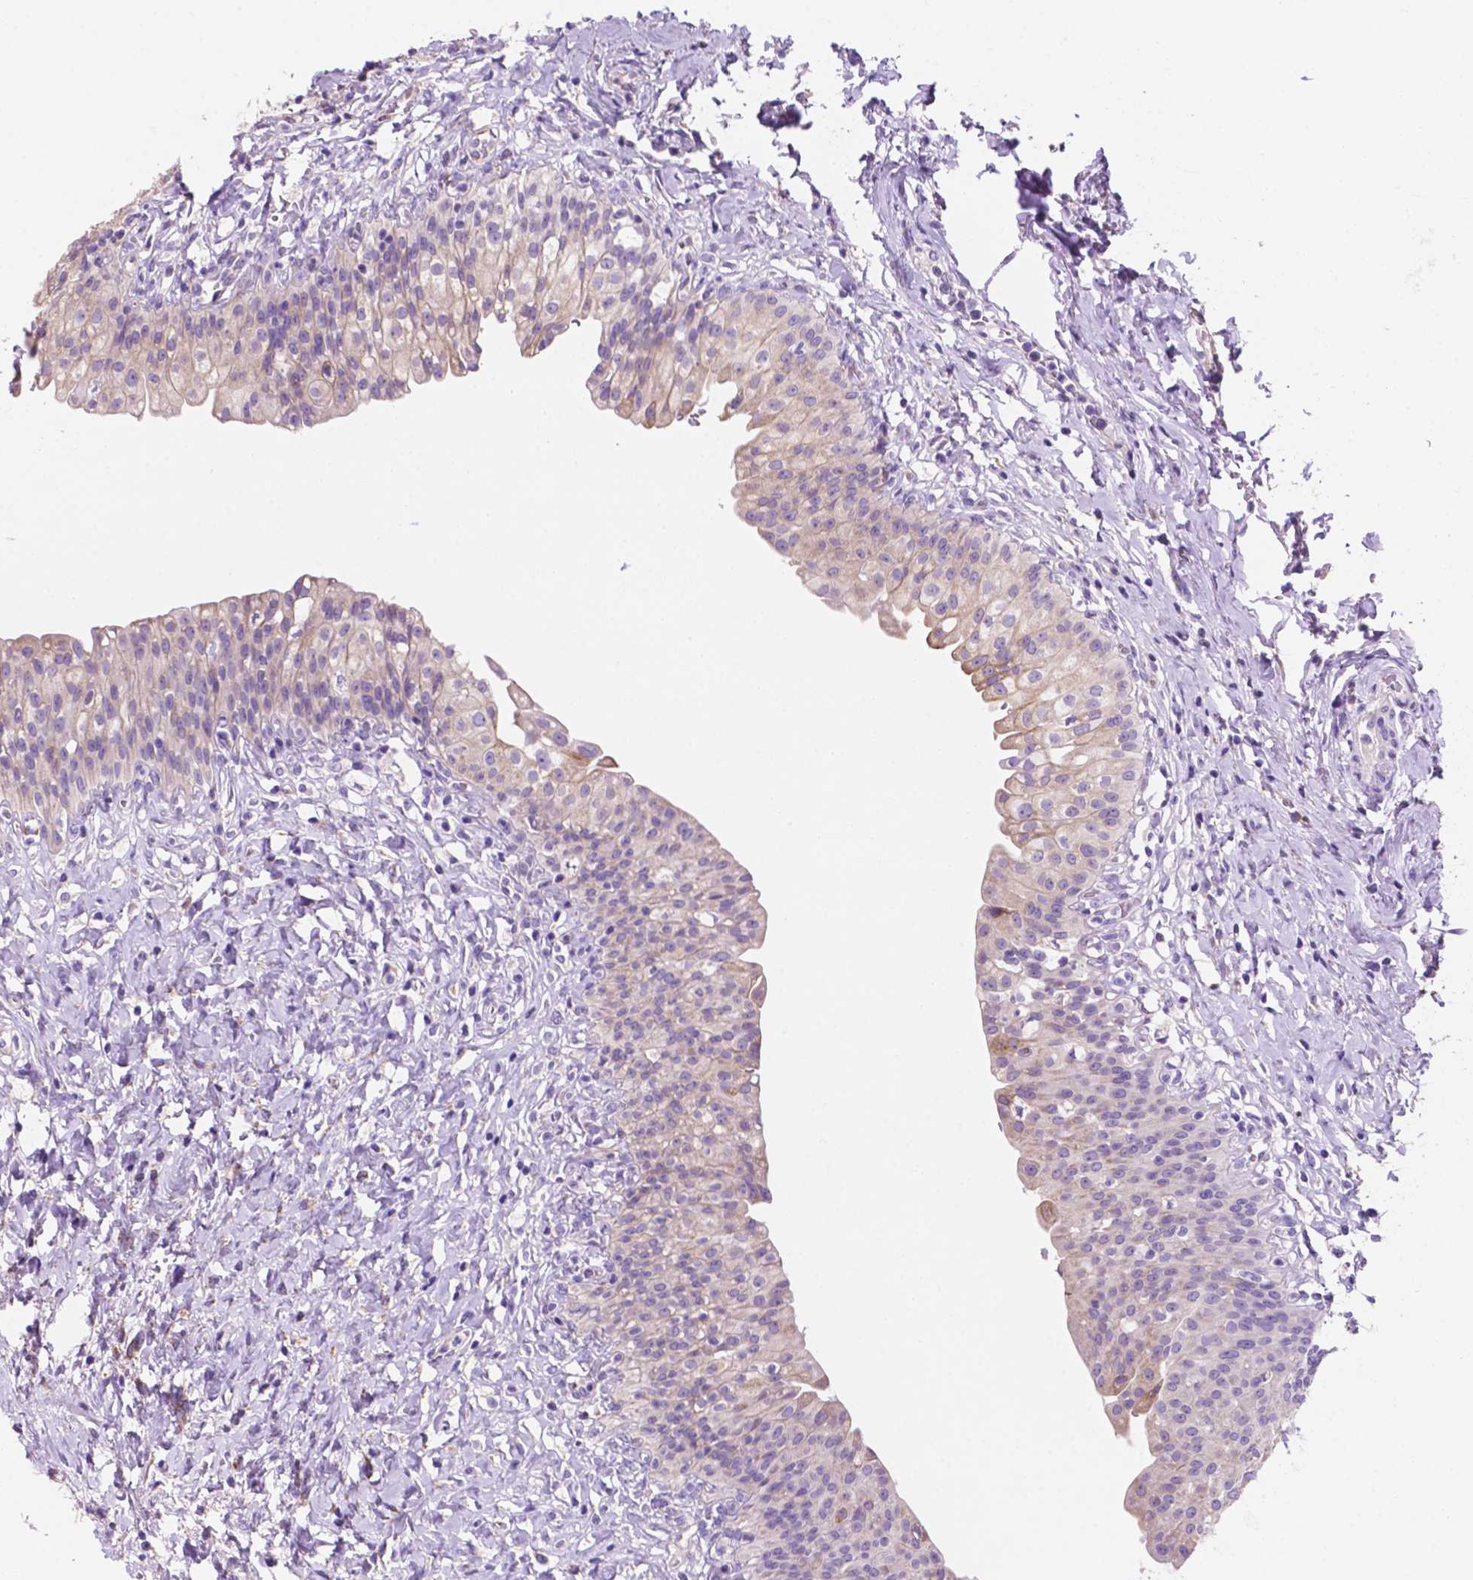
{"staining": {"intensity": "weak", "quantity": "<25%", "location": "cytoplasmic/membranous"}, "tissue": "urinary bladder", "cell_type": "Urothelial cells", "image_type": "normal", "snomed": [{"axis": "morphology", "description": "Normal tissue, NOS"}, {"axis": "topography", "description": "Urinary bladder"}], "caption": "Benign urinary bladder was stained to show a protein in brown. There is no significant positivity in urothelial cells.", "gene": "CEACAM7", "patient": {"sex": "male", "age": 76}}